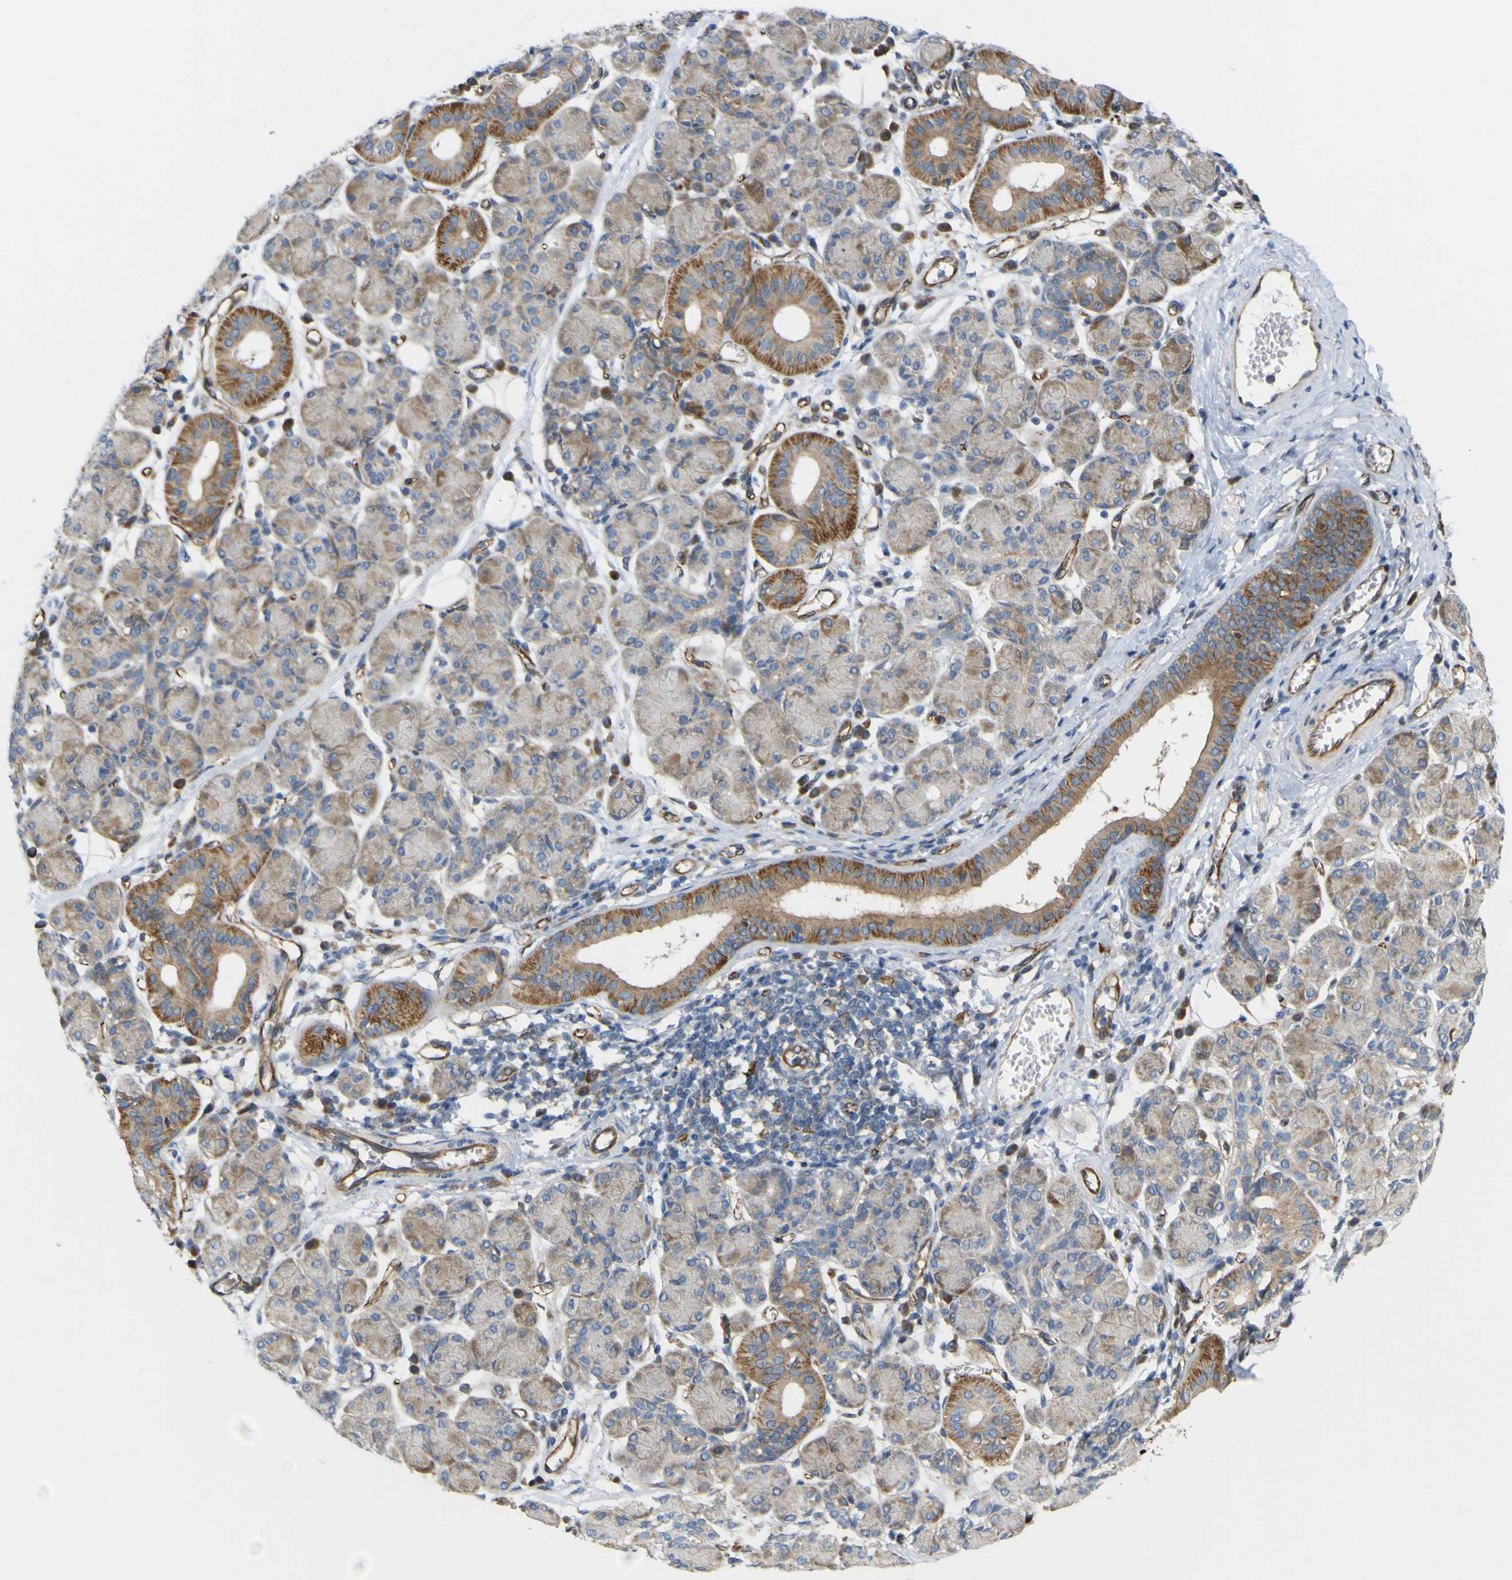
{"staining": {"intensity": "moderate", "quantity": "25%-75%", "location": "cytoplasmic/membranous"}, "tissue": "salivary gland", "cell_type": "Glandular cells", "image_type": "normal", "snomed": [{"axis": "morphology", "description": "Normal tissue, NOS"}, {"axis": "morphology", "description": "Inflammation, NOS"}, {"axis": "topography", "description": "Lymph node"}, {"axis": "topography", "description": "Salivary gland"}], "caption": "The histopathology image reveals staining of unremarkable salivary gland, revealing moderate cytoplasmic/membranous protein positivity (brown color) within glandular cells. (IHC, brightfield microscopy, high magnification).", "gene": "JPH1", "patient": {"sex": "male", "age": 3}}